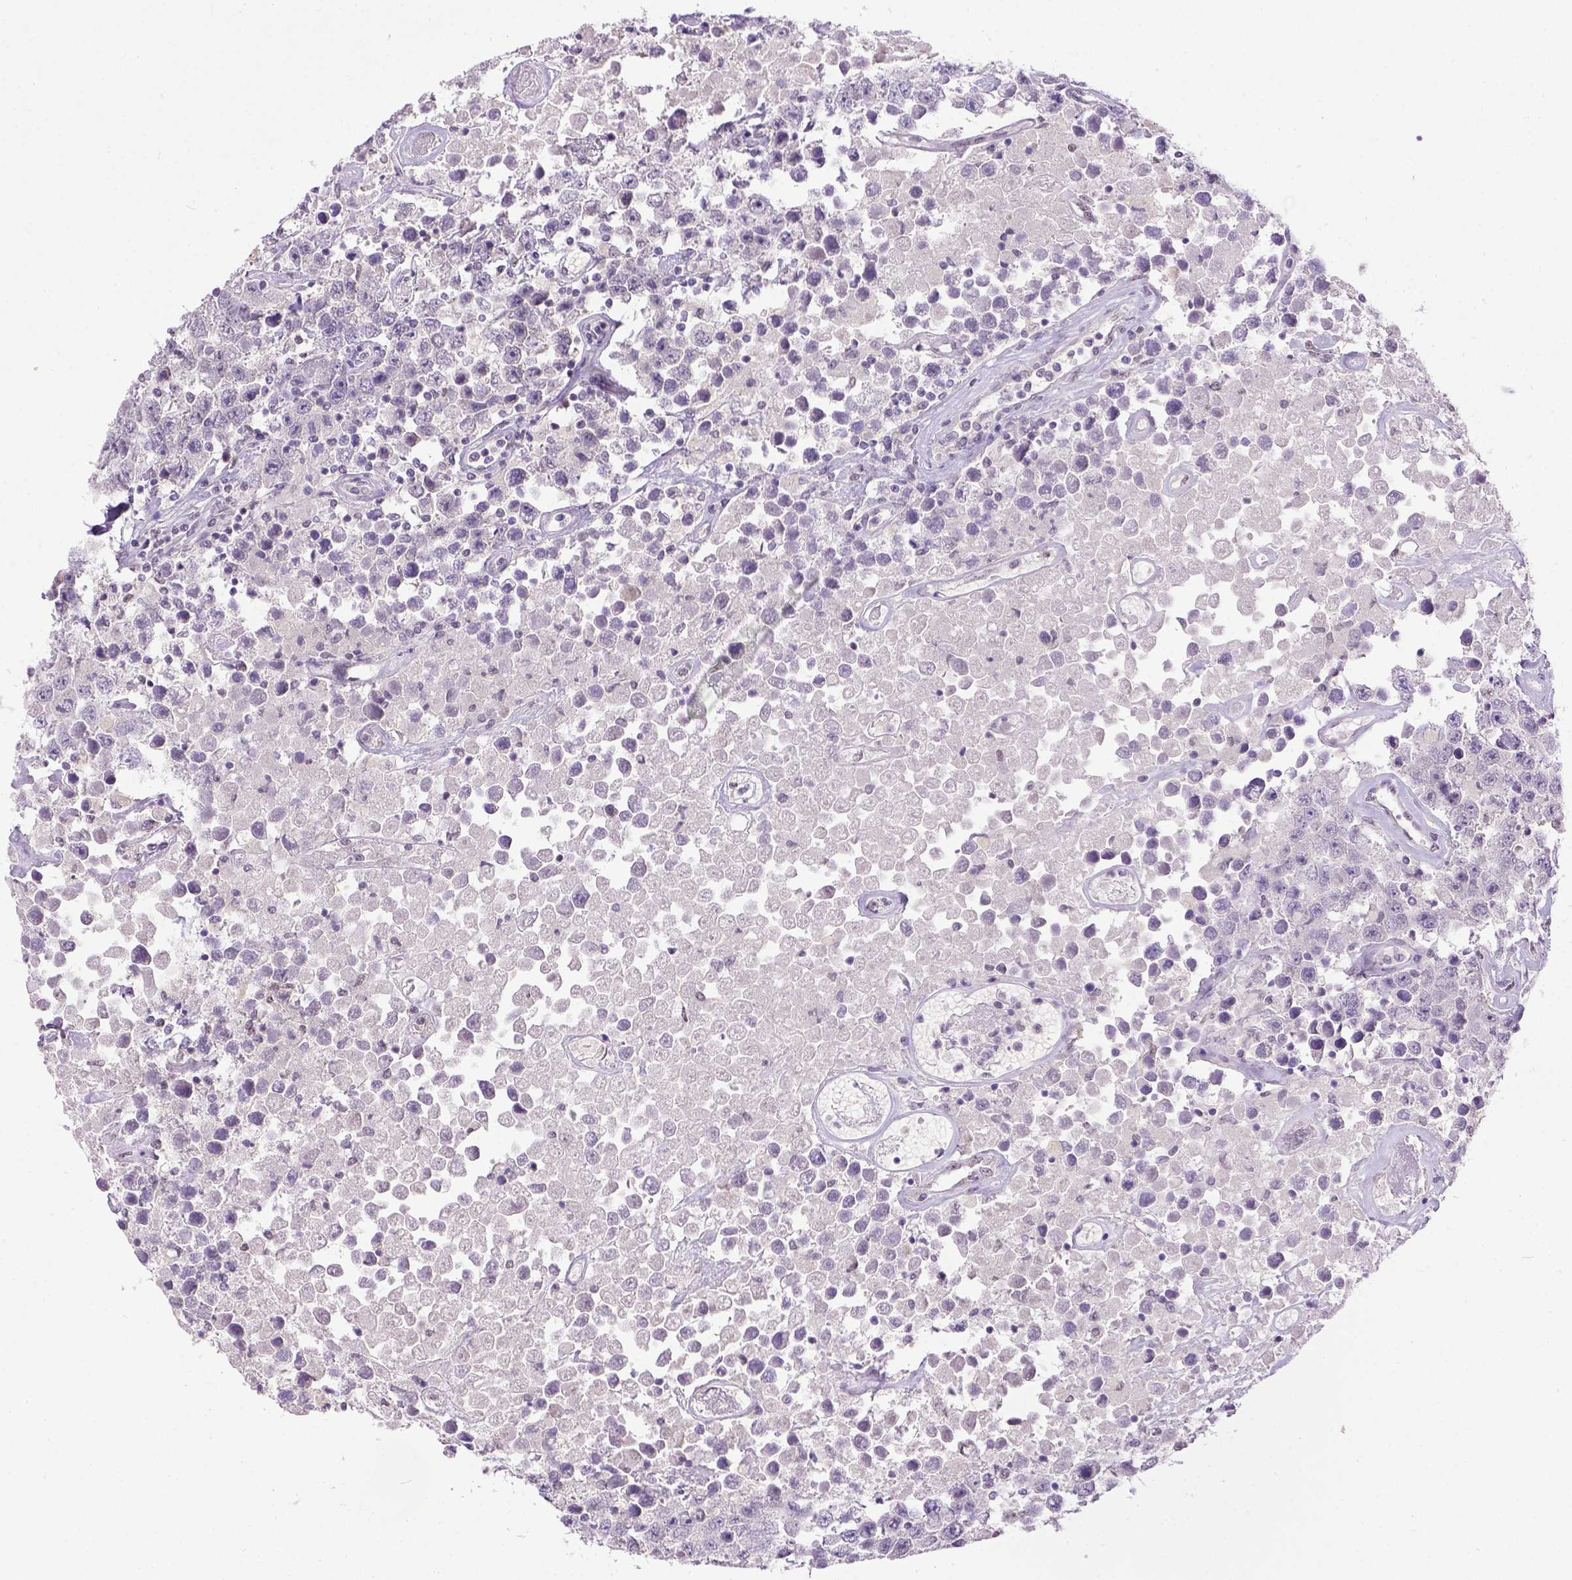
{"staining": {"intensity": "negative", "quantity": "none", "location": "none"}, "tissue": "testis cancer", "cell_type": "Tumor cells", "image_type": "cancer", "snomed": [{"axis": "morphology", "description": "Seminoma, NOS"}, {"axis": "topography", "description": "Testis"}], "caption": "There is no significant staining in tumor cells of testis seminoma.", "gene": "ERCC1", "patient": {"sex": "male", "age": 52}}